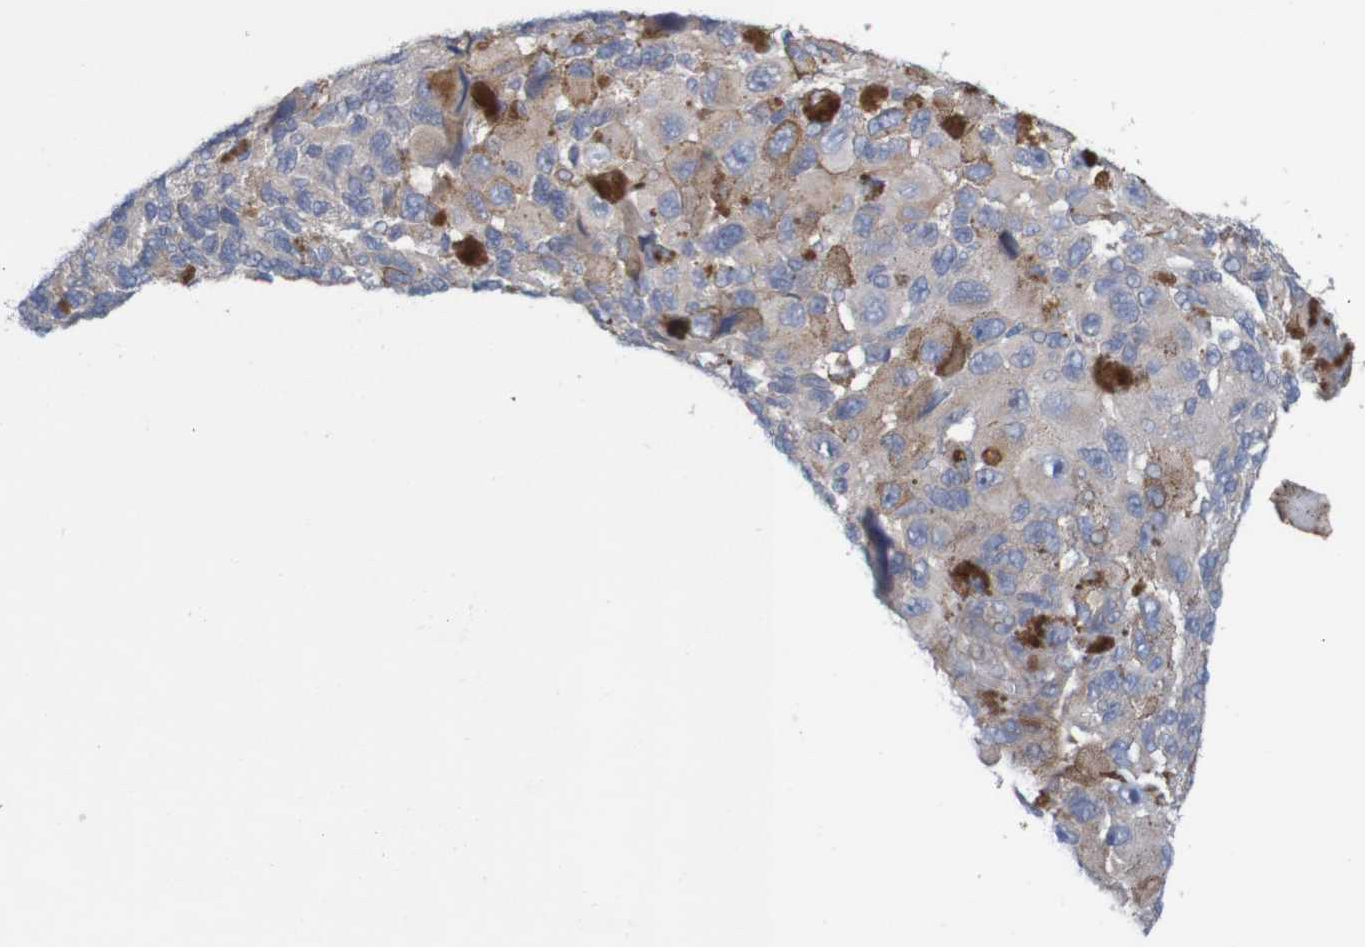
{"staining": {"intensity": "weak", "quantity": "<25%", "location": "cytoplasmic/membranous"}, "tissue": "melanoma", "cell_type": "Tumor cells", "image_type": "cancer", "snomed": [{"axis": "morphology", "description": "Malignant melanoma, NOS"}, {"axis": "topography", "description": "Skin"}], "caption": "Malignant melanoma stained for a protein using immunohistochemistry exhibits no staining tumor cells.", "gene": "KRT23", "patient": {"sex": "female", "age": 73}}